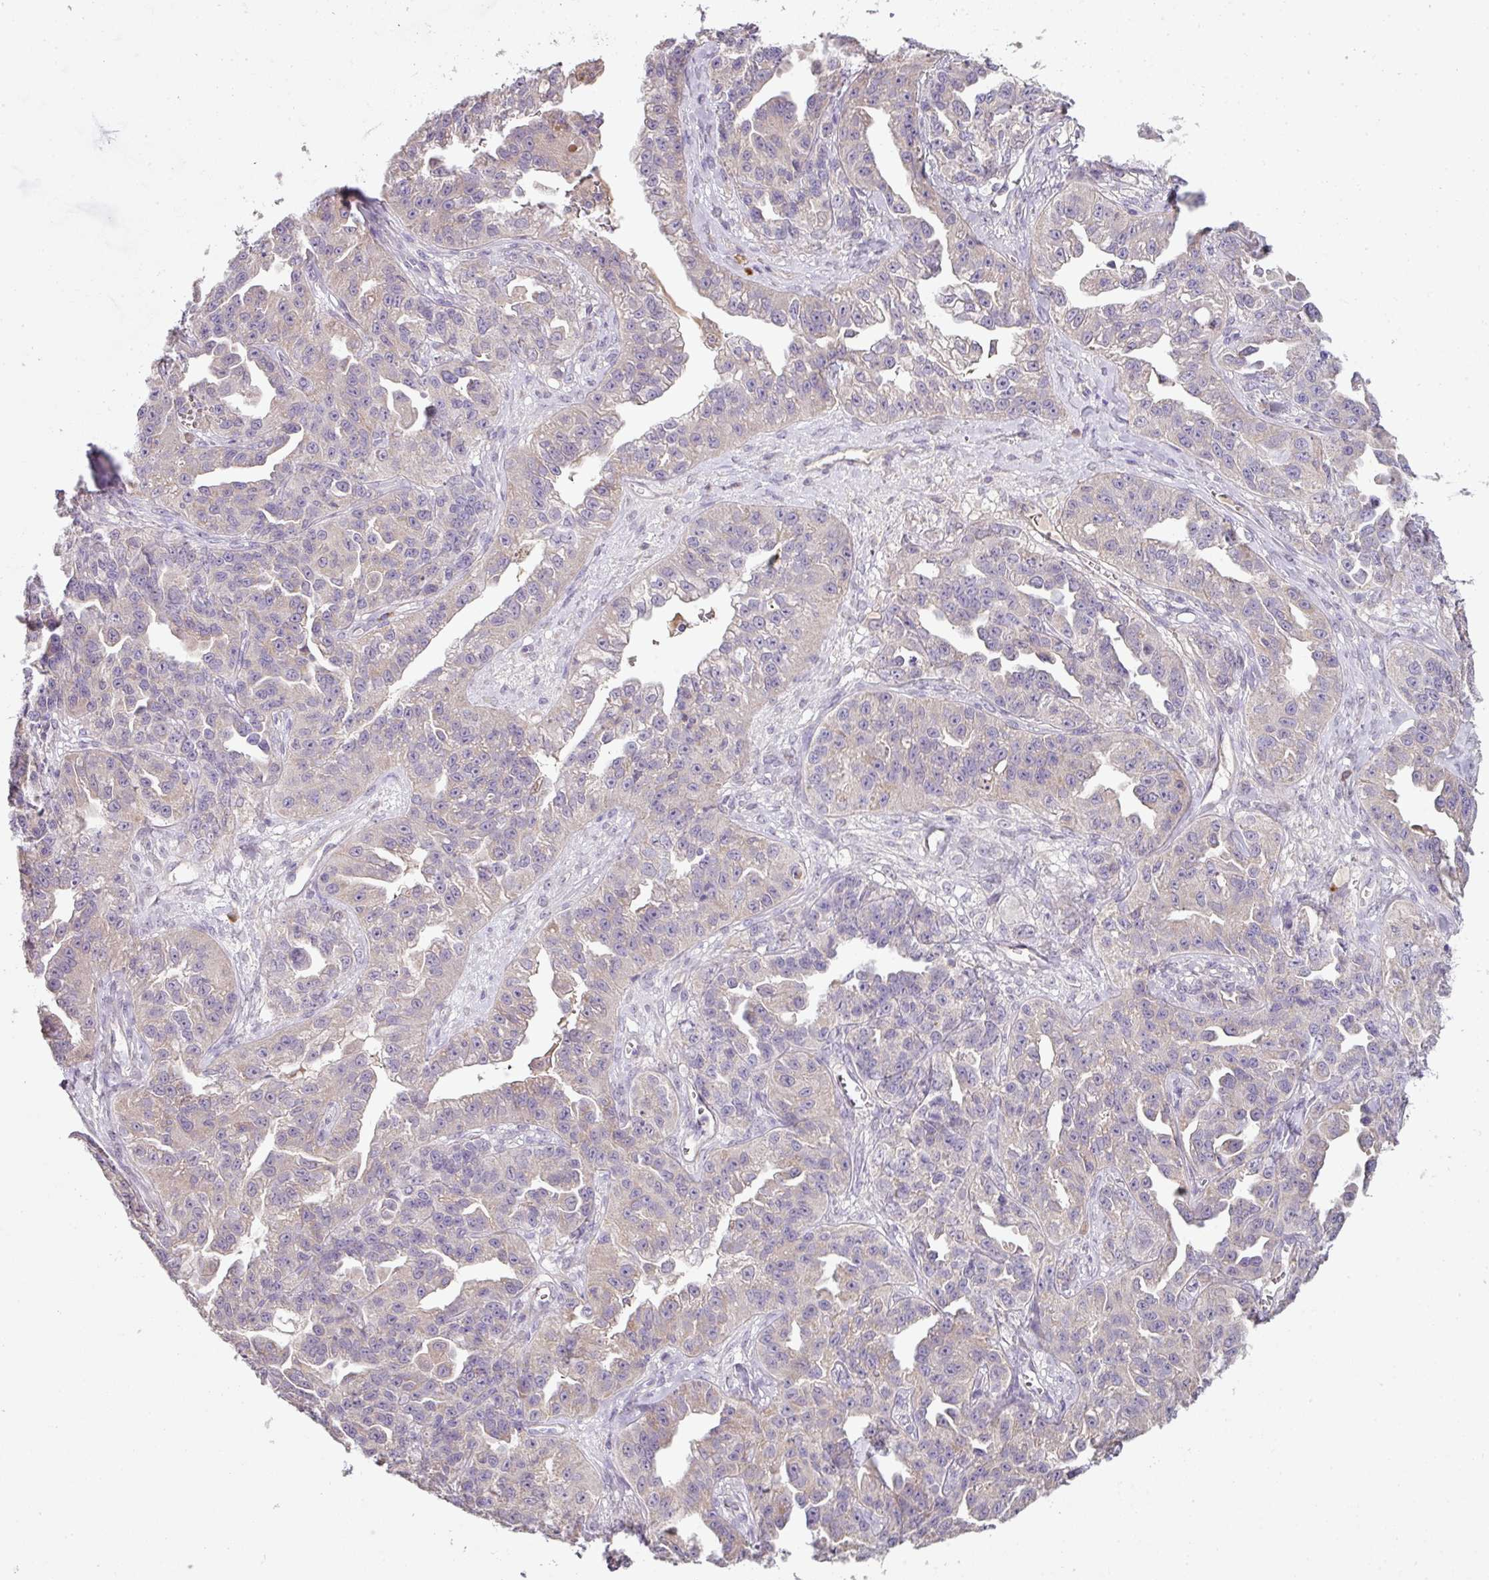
{"staining": {"intensity": "negative", "quantity": "none", "location": "none"}, "tissue": "ovarian cancer", "cell_type": "Tumor cells", "image_type": "cancer", "snomed": [{"axis": "morphology", "description": "Cystadenocarcinoma, serous, NOS"}, {"axis": "topography", "description": "Ovary"}], "caption": "A histopathology image of serous cystadenocarcinoma (ovarian) stained for a protein exhibits no brown staining in tumor cells.", "gene": "ZNF266", "patient": {"sex": "female", "age": 75}}